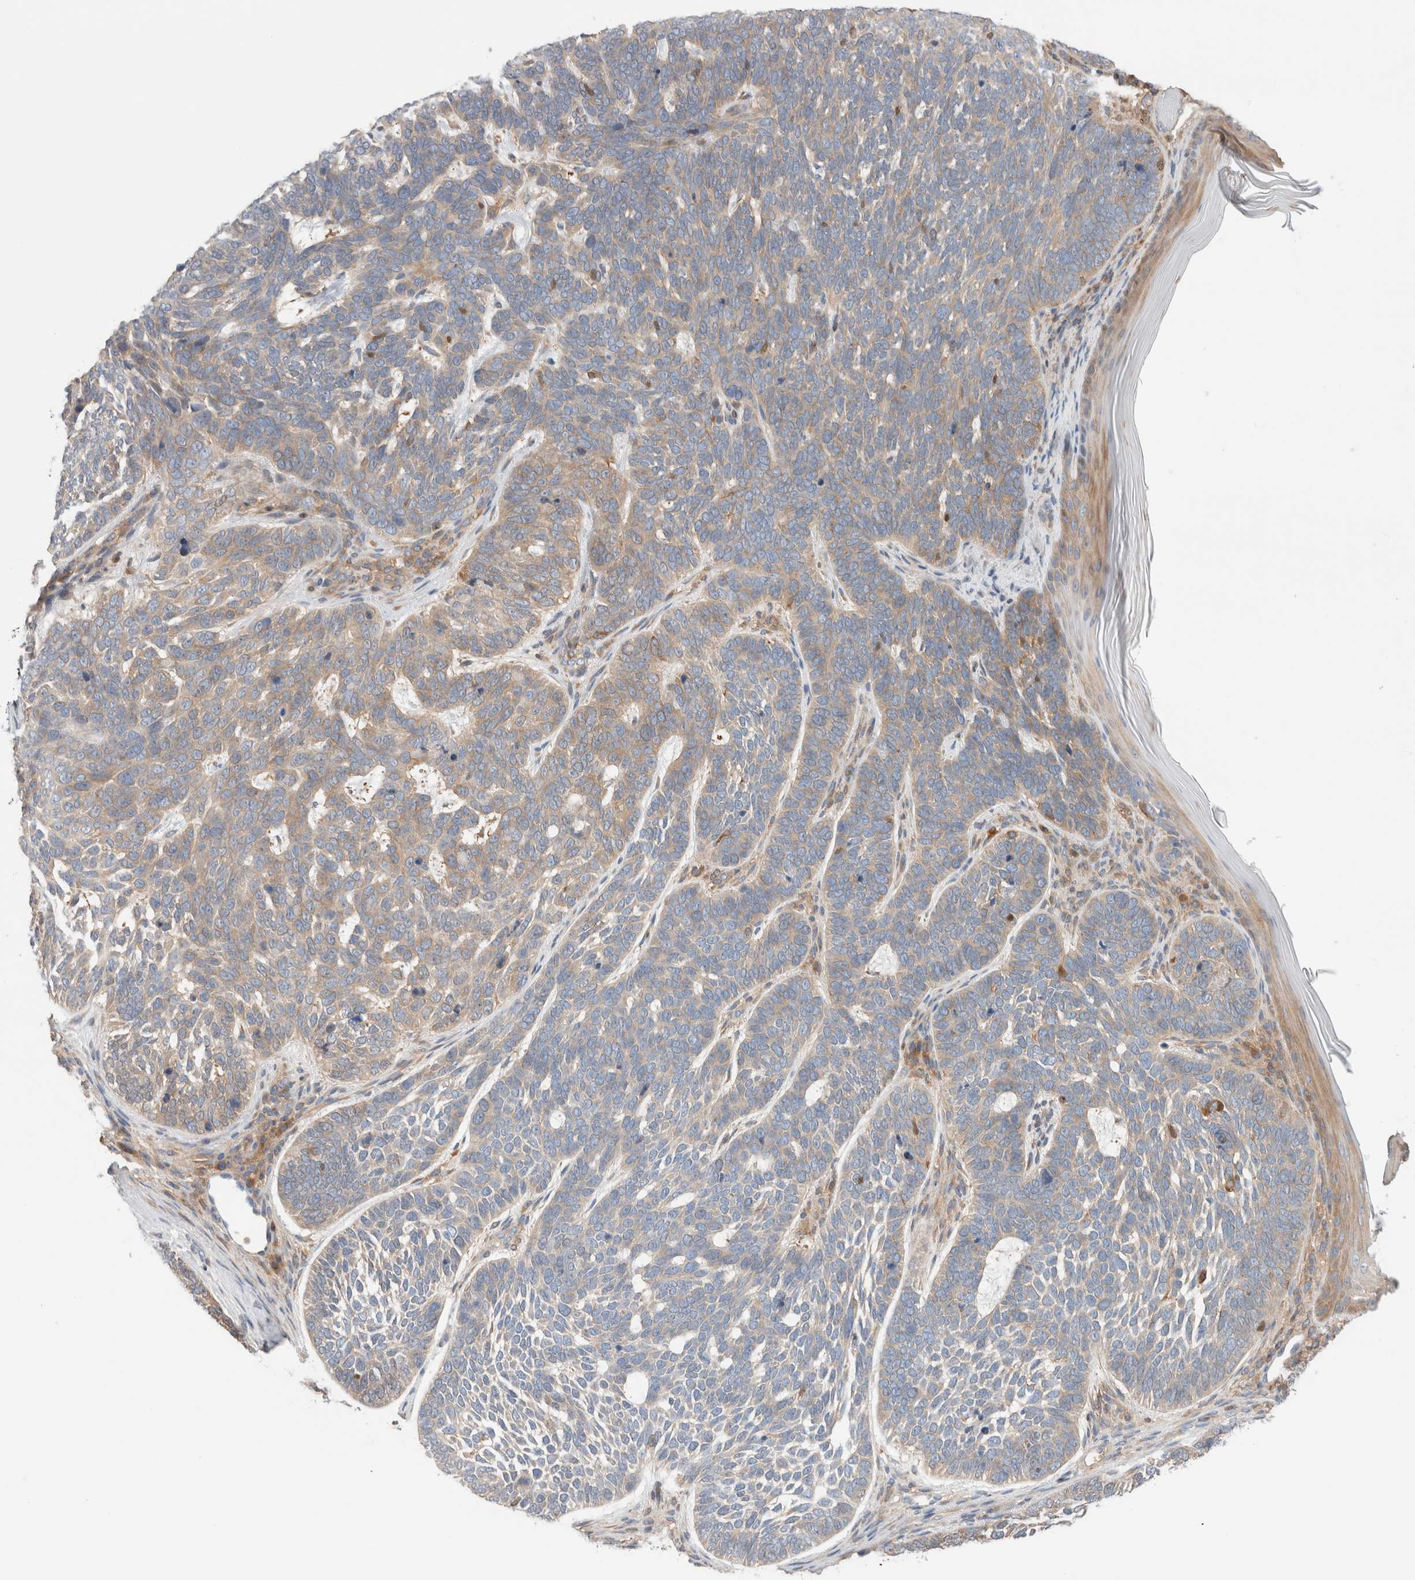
{"staining": {"intensity": "weak", "quantity": ">75%", "location": "cytoplasmic/membranous"}, "tissue": "skin cancer", "cell_type": "Tumor cells", "image_type": "cancer", "snomed": [{"axis": "morphology", "description": "Basal cell carcinoma"}, {"axis": "topography", "description": "Skin"}], "caption": "Brown immunohistochemical staining in human skin basal cell carcinoma reveals weak cytoplasmic/membranous expression in about >75% of tumor cells.", "gene": "KLHL14", "patient": {"sex": "female", "age": 85}}